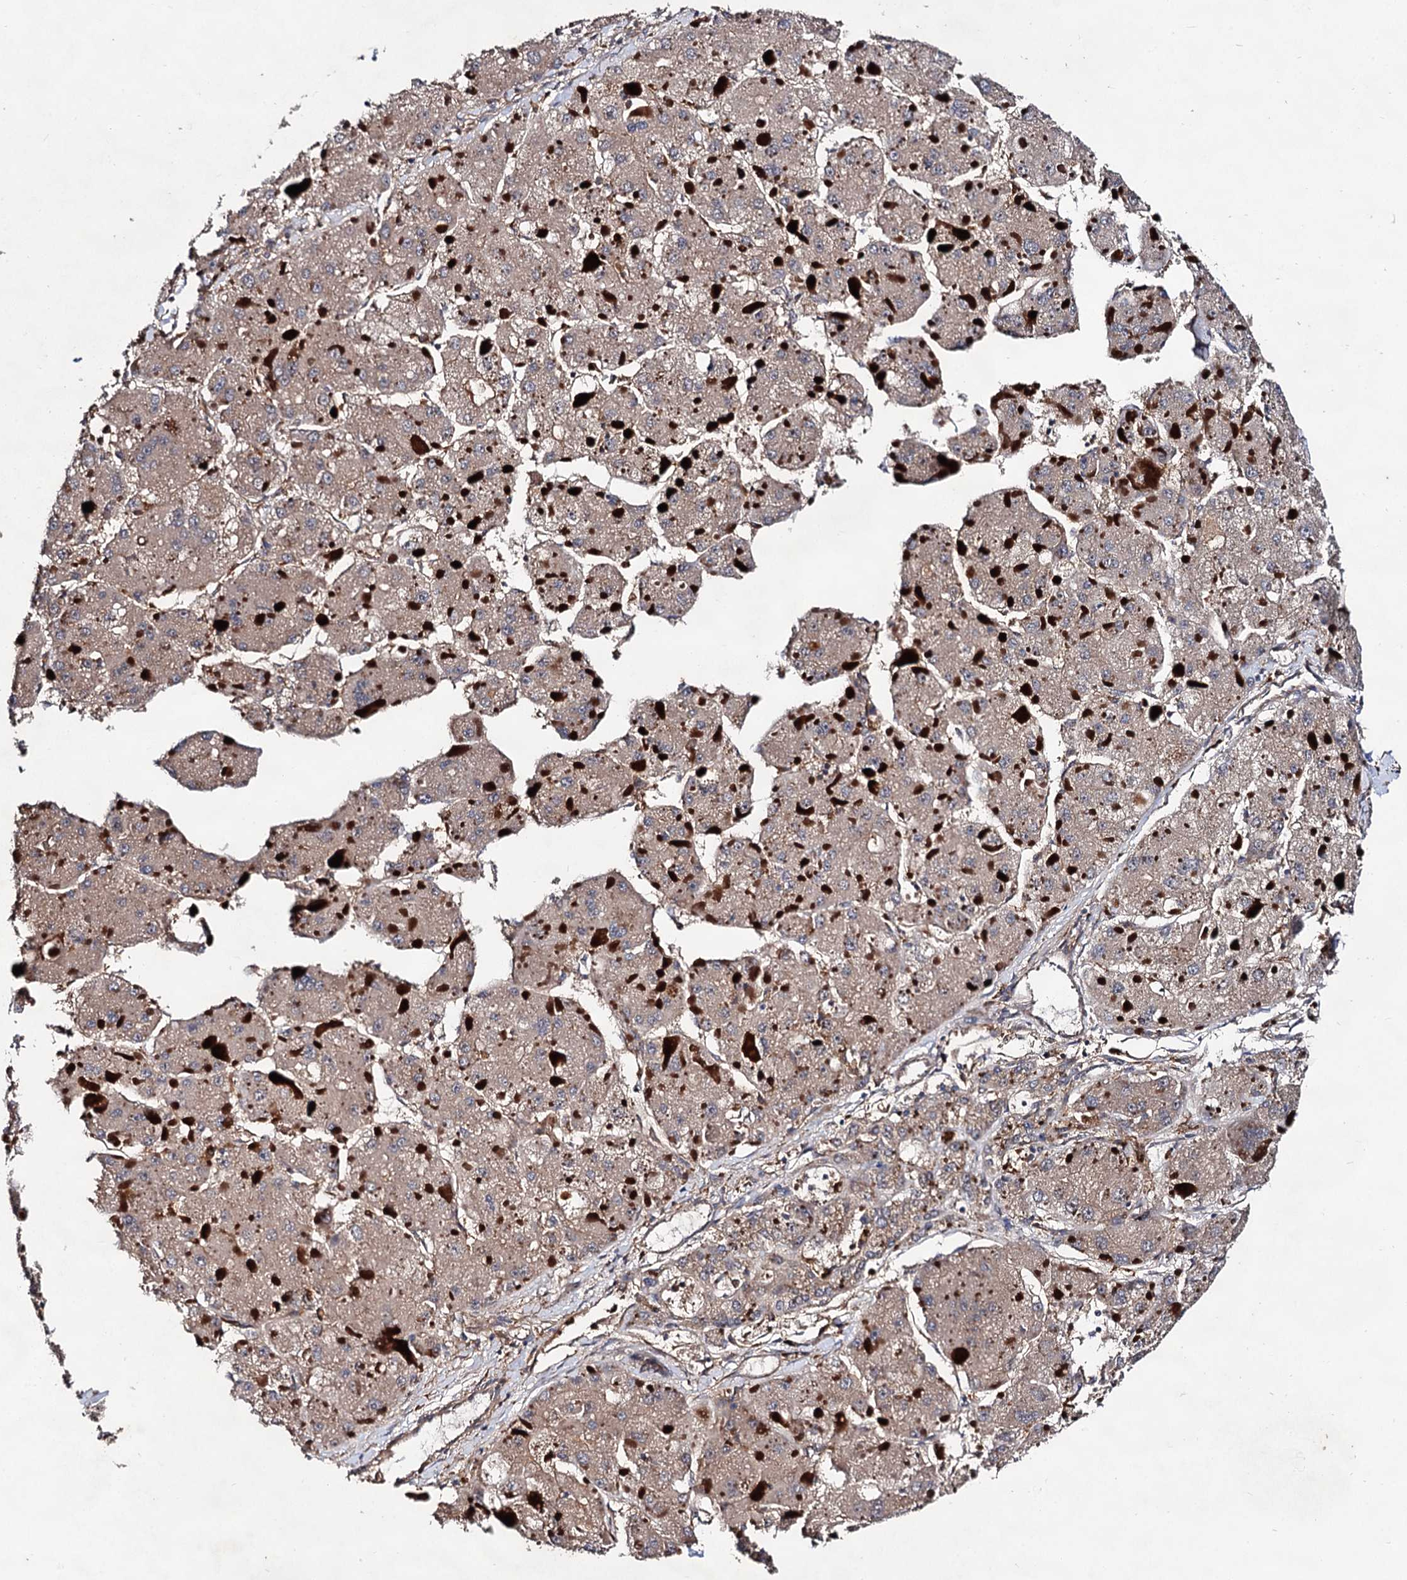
{"staining": {"intensity": "moderate", "quantity": "25%-75%", "location": "cytoplasmic/membranous"}, "tissue": "liver cancer", "cell_type": "Tumor cells", "image_type": "cancer", "snomed": [{"axis": "morphology", "description": "Carcinoma, Hepatocellular, NOS"}, {"axis": "topography", "description": "Liver"}], "caption": "High-power microscopy captured an immunohistochemistry (IHC) image of liver cancer (hepatocellular carcinoma), revealing moderate cytoplasmic/membranous positivity in approximately 25%-75% of tumor cells.", "gene": "VPS29", "patient": {"sex": "female", "age": 73}}